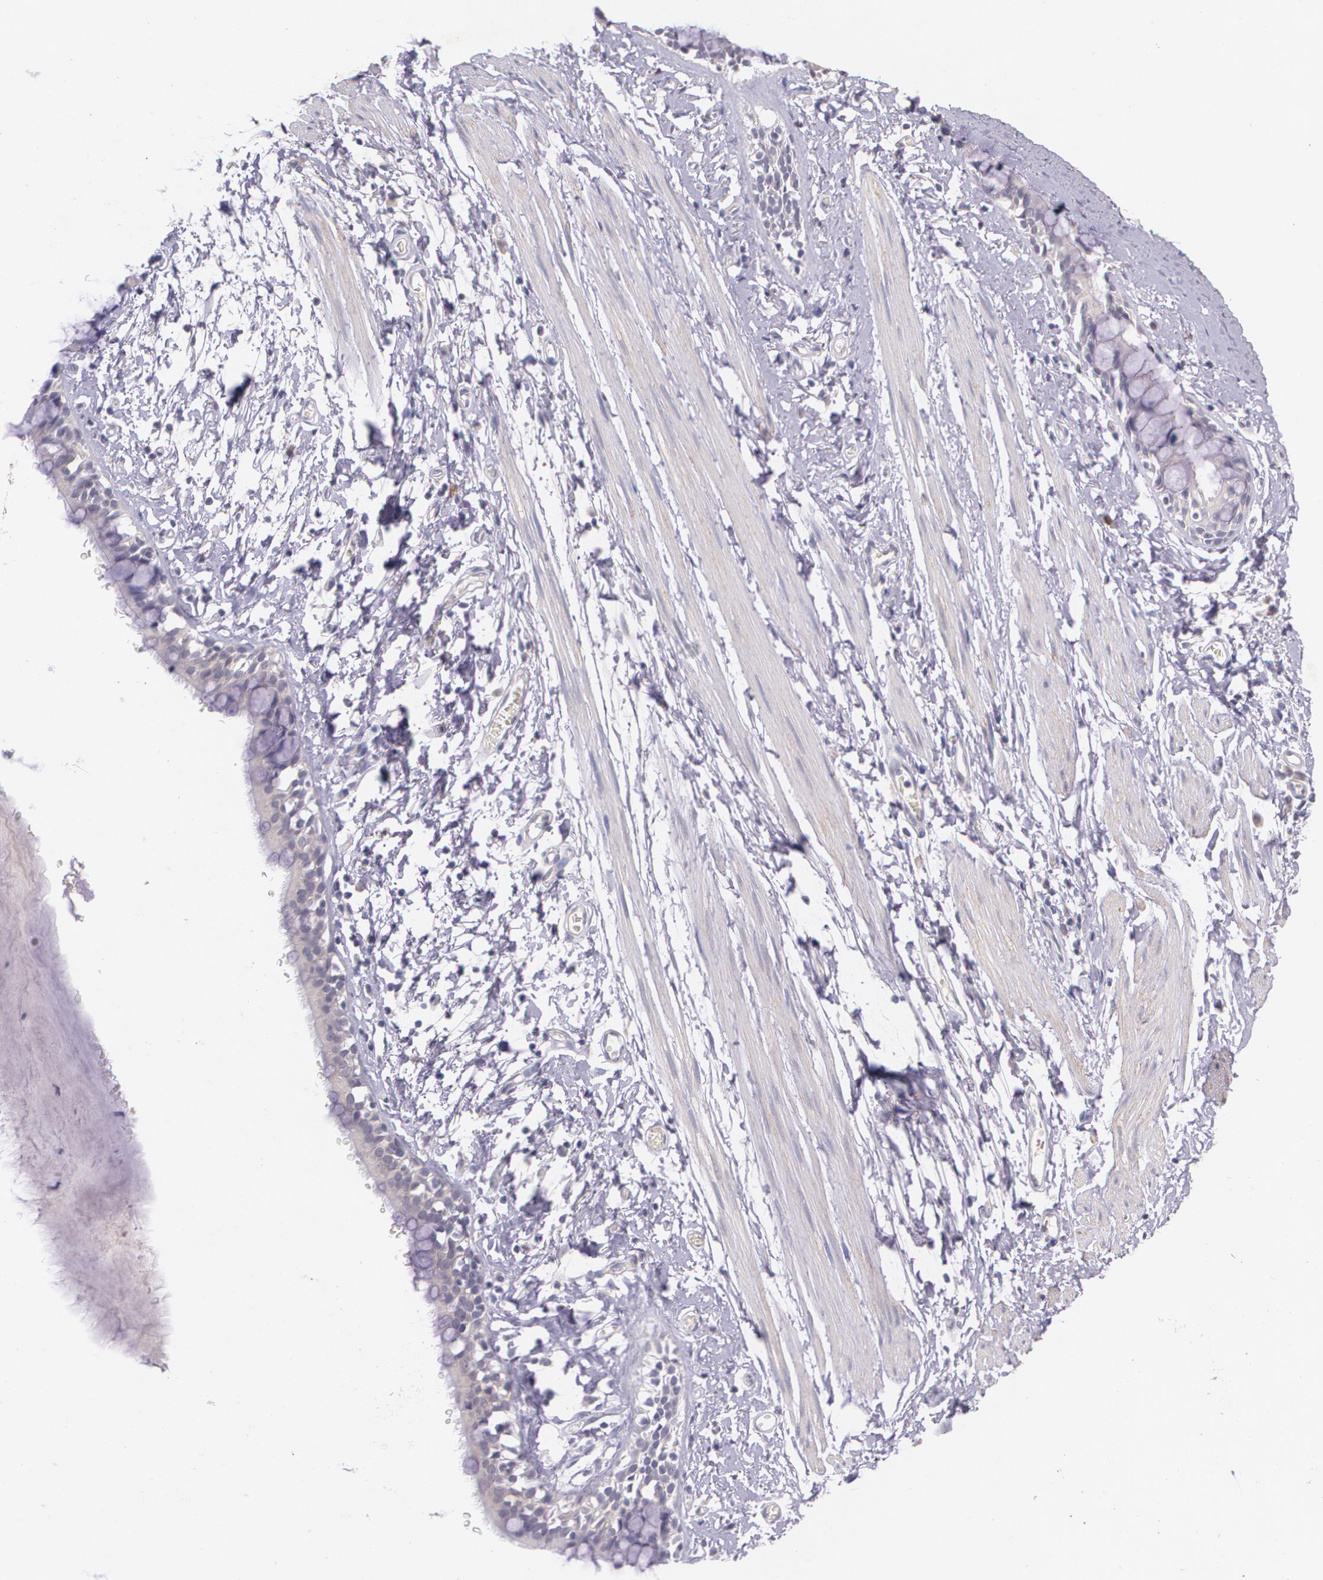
{"staining": {"intensity": "weak", "quantity": ">75%", "location": "cytoplasmic/membranous"}, "tissue": "bronchus", "cell_type": "Respiratory epithelial cells", "image_type": "normal", "snomed": [{"axis": "morphology", "description": "Normal tissue, NOS"}, {"axis": "topography", "description": "Lymph node of abdomen"}, {"axis": "topography", "description": "Lymph node of pelvis"}], "caption": "Approximately >75% of respiratory epithelial cells in benign bronchus reveal weak cytoplasmic/membranous protein positivity as visualized by brown immunohistochemical staining.", "gene": "TM4SF1", "patient": {"sex": "female", "age": 65}}